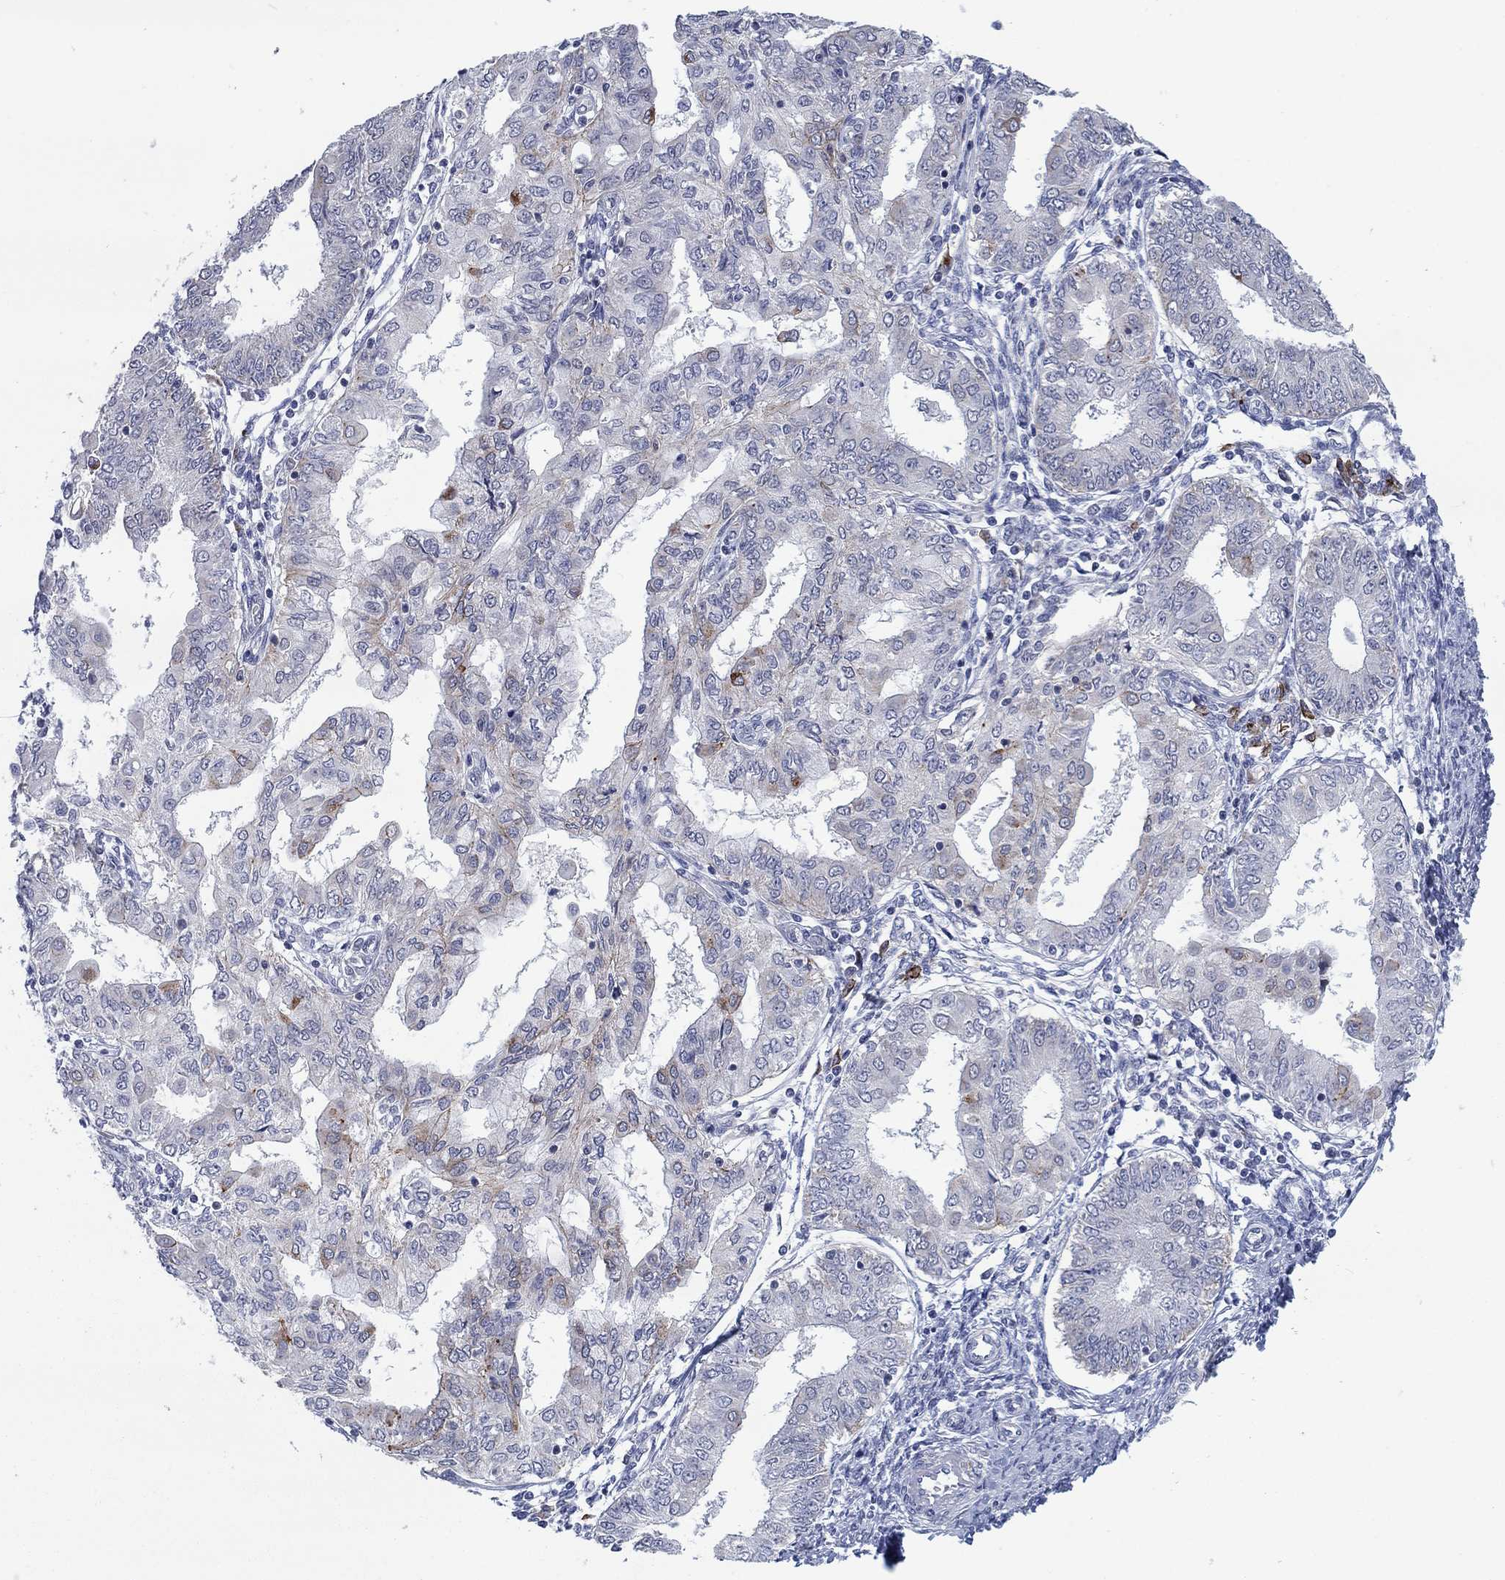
{"staining": {"intensity": "moderate", "quantity": "<25%", "location": "cytoplasmic/membranous"}, "tissue": "endometrial cancer", "cell_type": "Tumor cells", "image_type": "cancer", "snomed": [{"axis": "morphology", "description": "Adenocarcinoma, NOS"}, {"axis": "topography", "description": "Endometrium"}], "caption": "Endometrial cancer tissue shows moderate cytoplasmic/membranous staining in approximately <25% of tumor cells, visualized by immunohistochemistry.", "gene": "SDC1", "patient": {"sex": "female", "age": 68}}